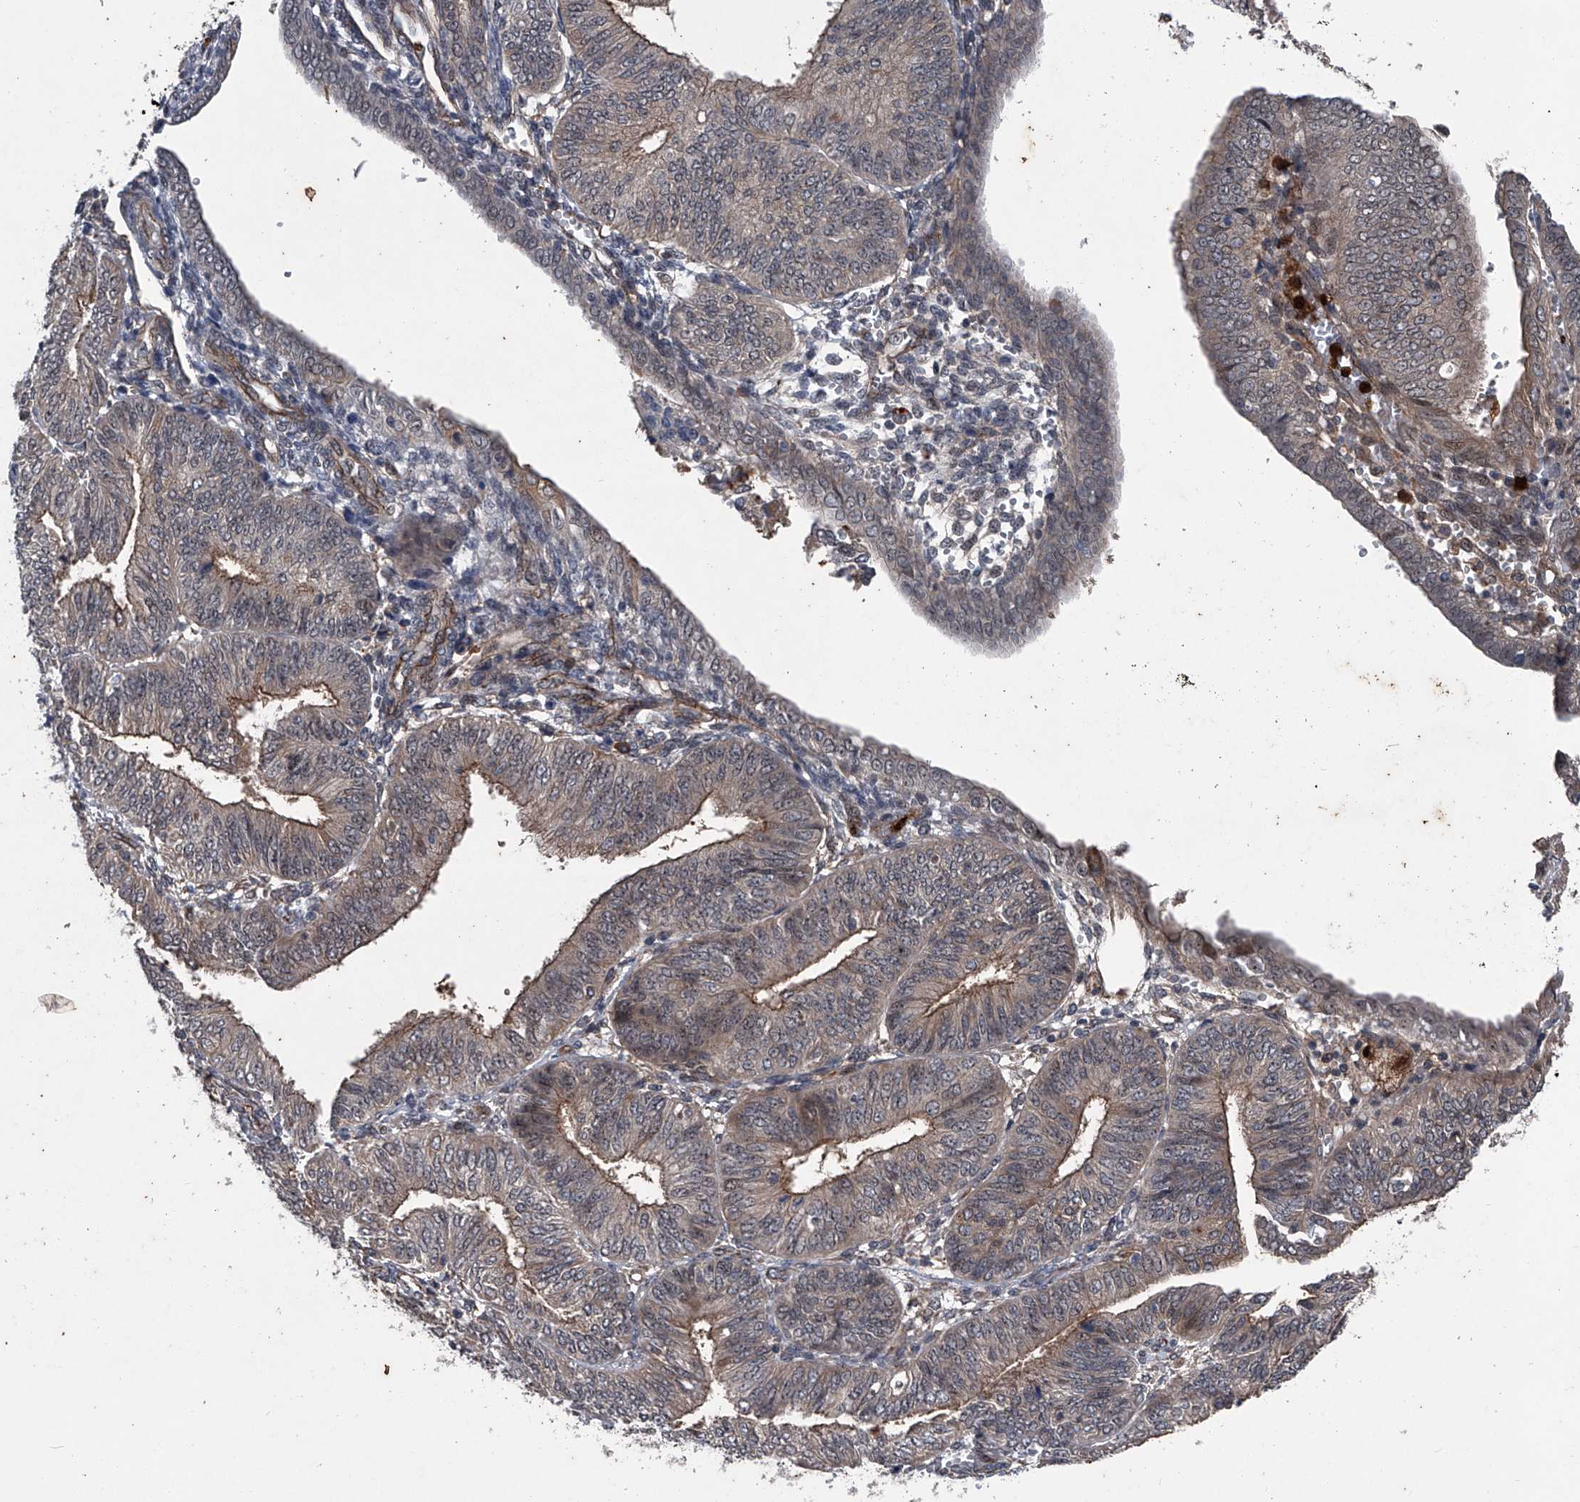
{"staining": {"intensity": "moderate", "quantity": "25%-75%", "location": "cytoplasmic/membranous"}, "tissue": "endometrial cancer", "cell_type": "Tumor cells", "image_type": "cancer", "snomed": [{"axis": "morphology", "description": "Adenocarcinoma, NOS"}, {"axis": "topography", "description": "Endometrium"}], "caption": "The micrograph reveals immunohistochemical staining of endometrial adenocarcinoma. There is moderate cytoplasmic/membranous expression is present in approximately 25%-75% of tumor cells.", "gene": "MAPKAP1", "patient": {"sex": "female", "age": 58}}